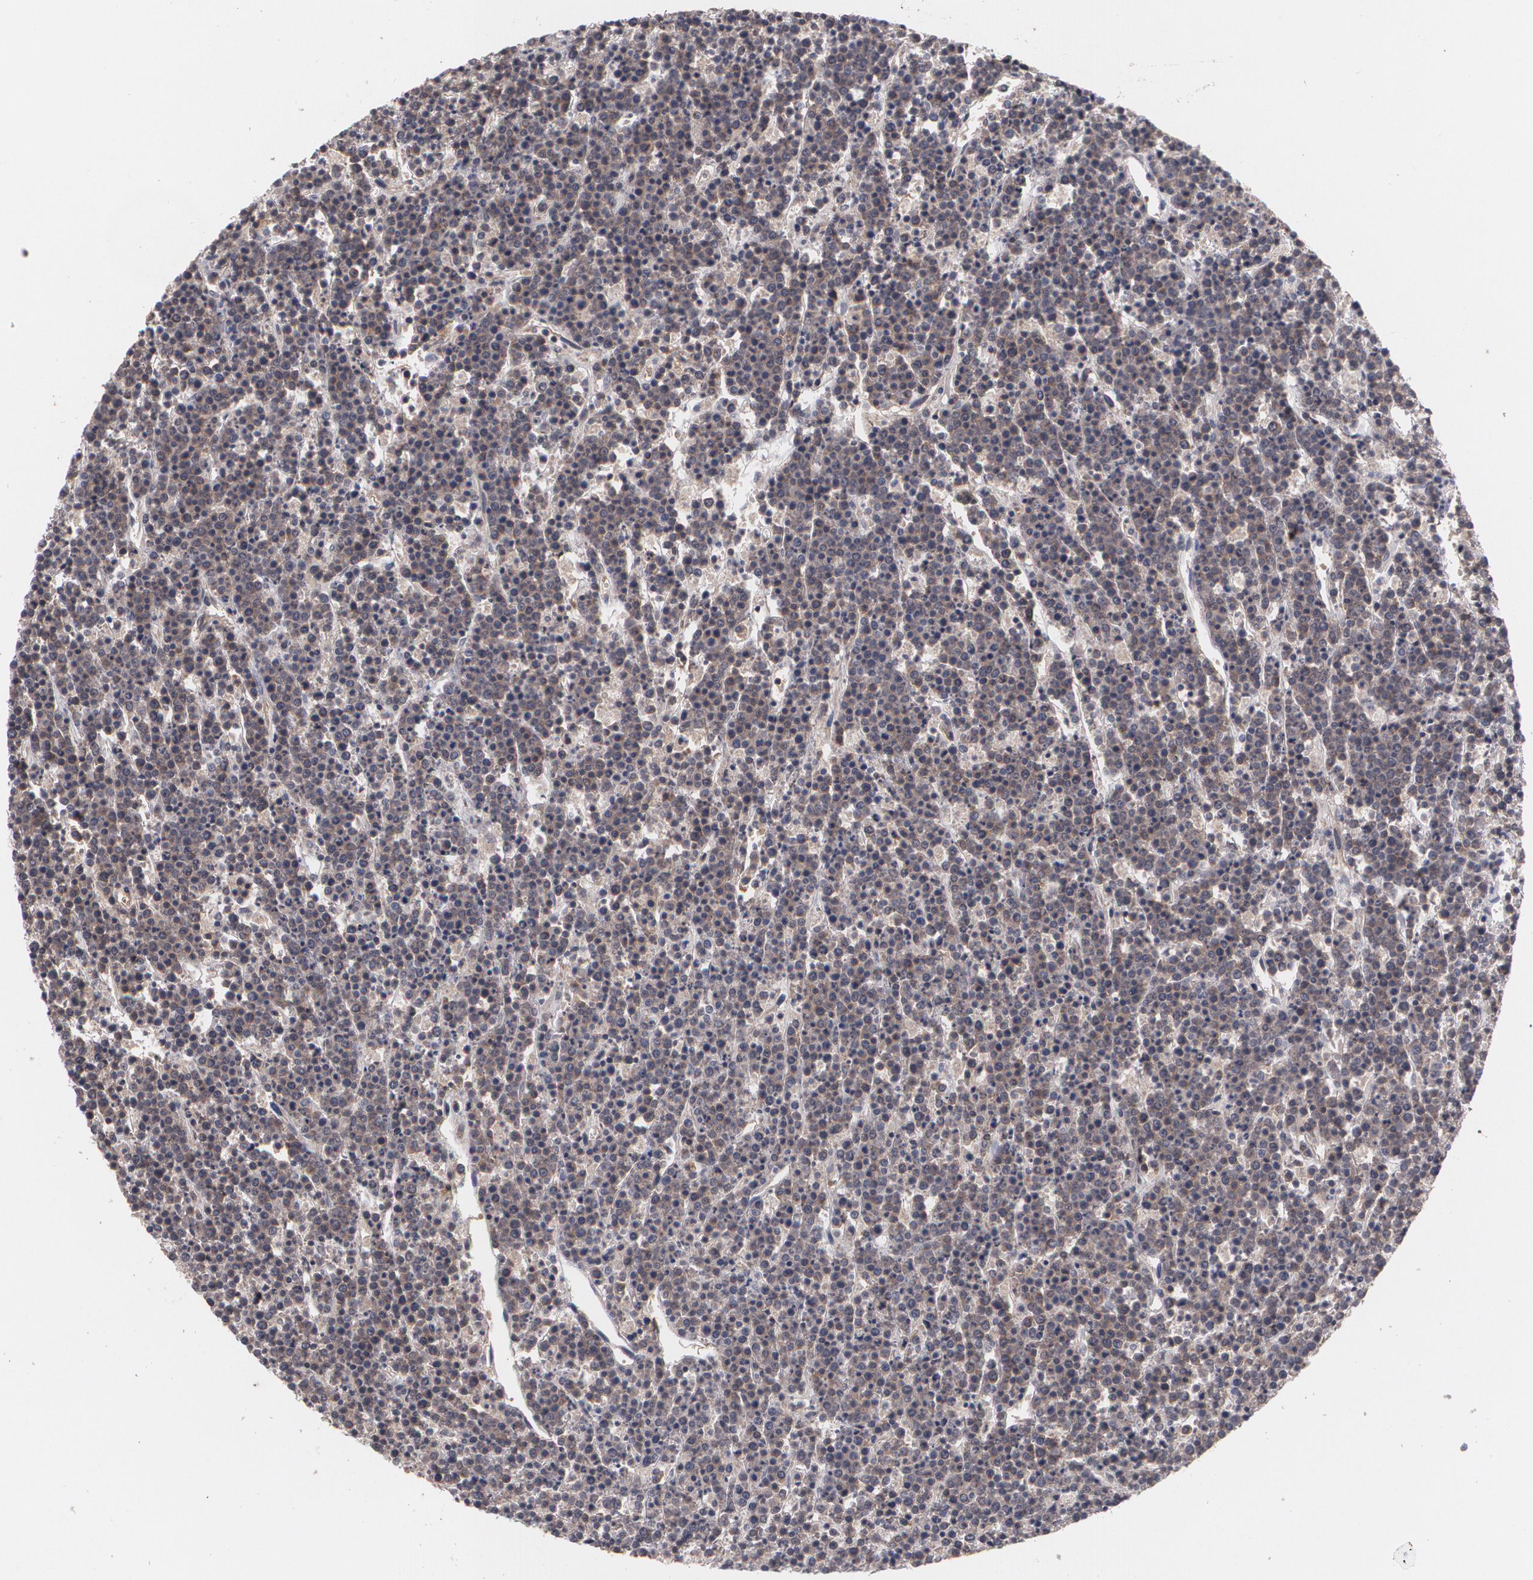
{"staining": {"intensity": "weak", "quantity": ">75%", "location": "cytoplasmic/membranous"}, "tissue": "lymphoma", "cell_type": "Tumor cells", "image_type": "cancer", "snomed": [{"axis": "morphology", "description": "Malignant lymphoma, non-Hodgkin's type, High grade"}, {"axis": "topography", "description": "Ovary"}], "caption": "A photomicrograph showing weak cytoplasmic/membranous positivity in approximately >75% of tumor cells in malignant lymphoma, non-Hodgkin's type (high-grade), as visualized by brown immunohistochemical staining.", "gene": "HTT", "patient": {"sex": "female", "age": 56}}